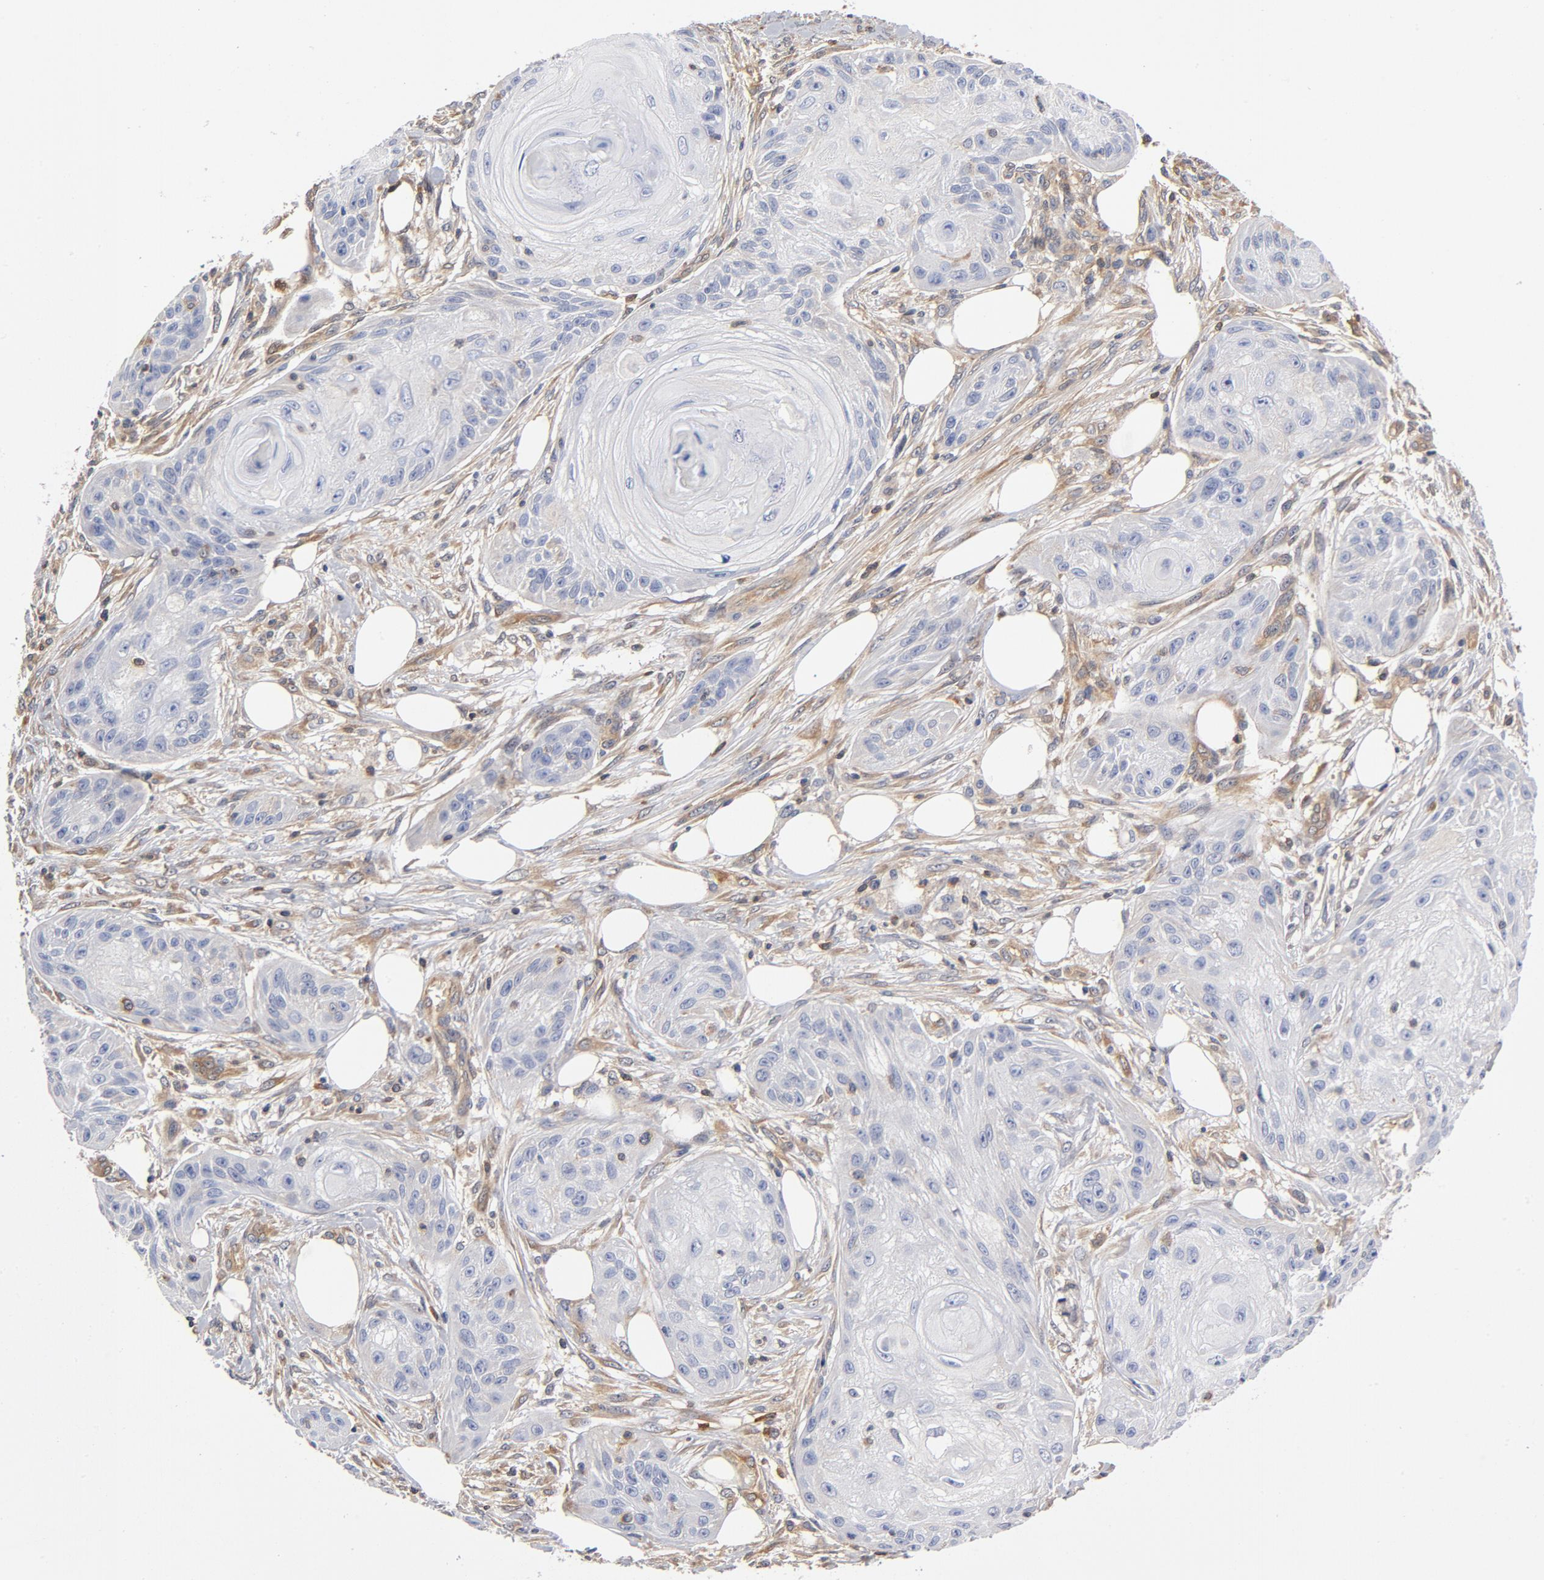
{"staining": {"intensity": "negative", "quantity": "none", "location": "none"}, "tissue": "skin cancer", "cell_type": "Tumor cells", "image_type": "cancer", "snomed": [{"axis": "morphology", "description": "Squamous cell carcinoma, NOS"}, {"axis": "topography", "description": "Skin"}], "caption": "DAB (3,3'-diaminobenzidine) immunohistochemical staining of human squamous cell carcinoma (skin) shows no significant expression in tumor cells.", "gene": "ASMTL", "patient": {"sex": "female", "age": 88}}